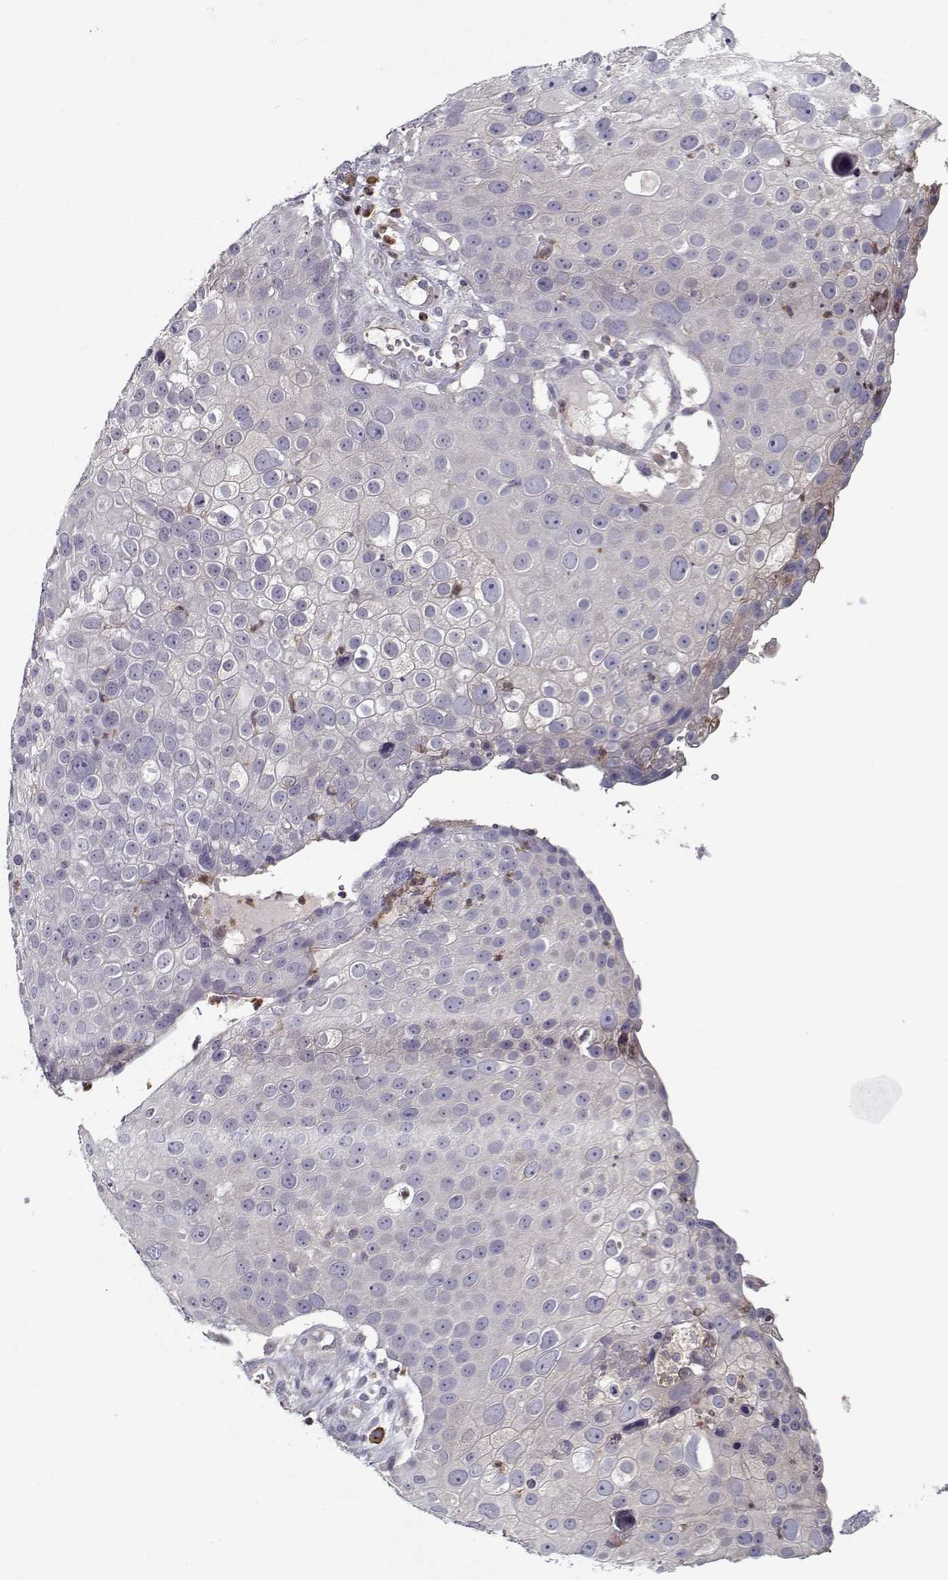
{"staining": {"intensity": "negative", "quantity": "none", "location": "none"}, "tissue": "skin cancer", "cell_type": "Tumor cells", "image_type": "cancer", "snomed": [{"axis": "morphology", "description": "Squamous cell carcinoma, NOS"}, {"axis": "topography", "description": "Skin"}], "caption": "An immunohistochemistry image of skin cancer (squamous cell carcinoma) is shown. There is no staining in tumor cells of skin cancer (squamous cell carcinoma).", "gene": "UNC13D", "patient": {"sex": "male", "age": 71}}